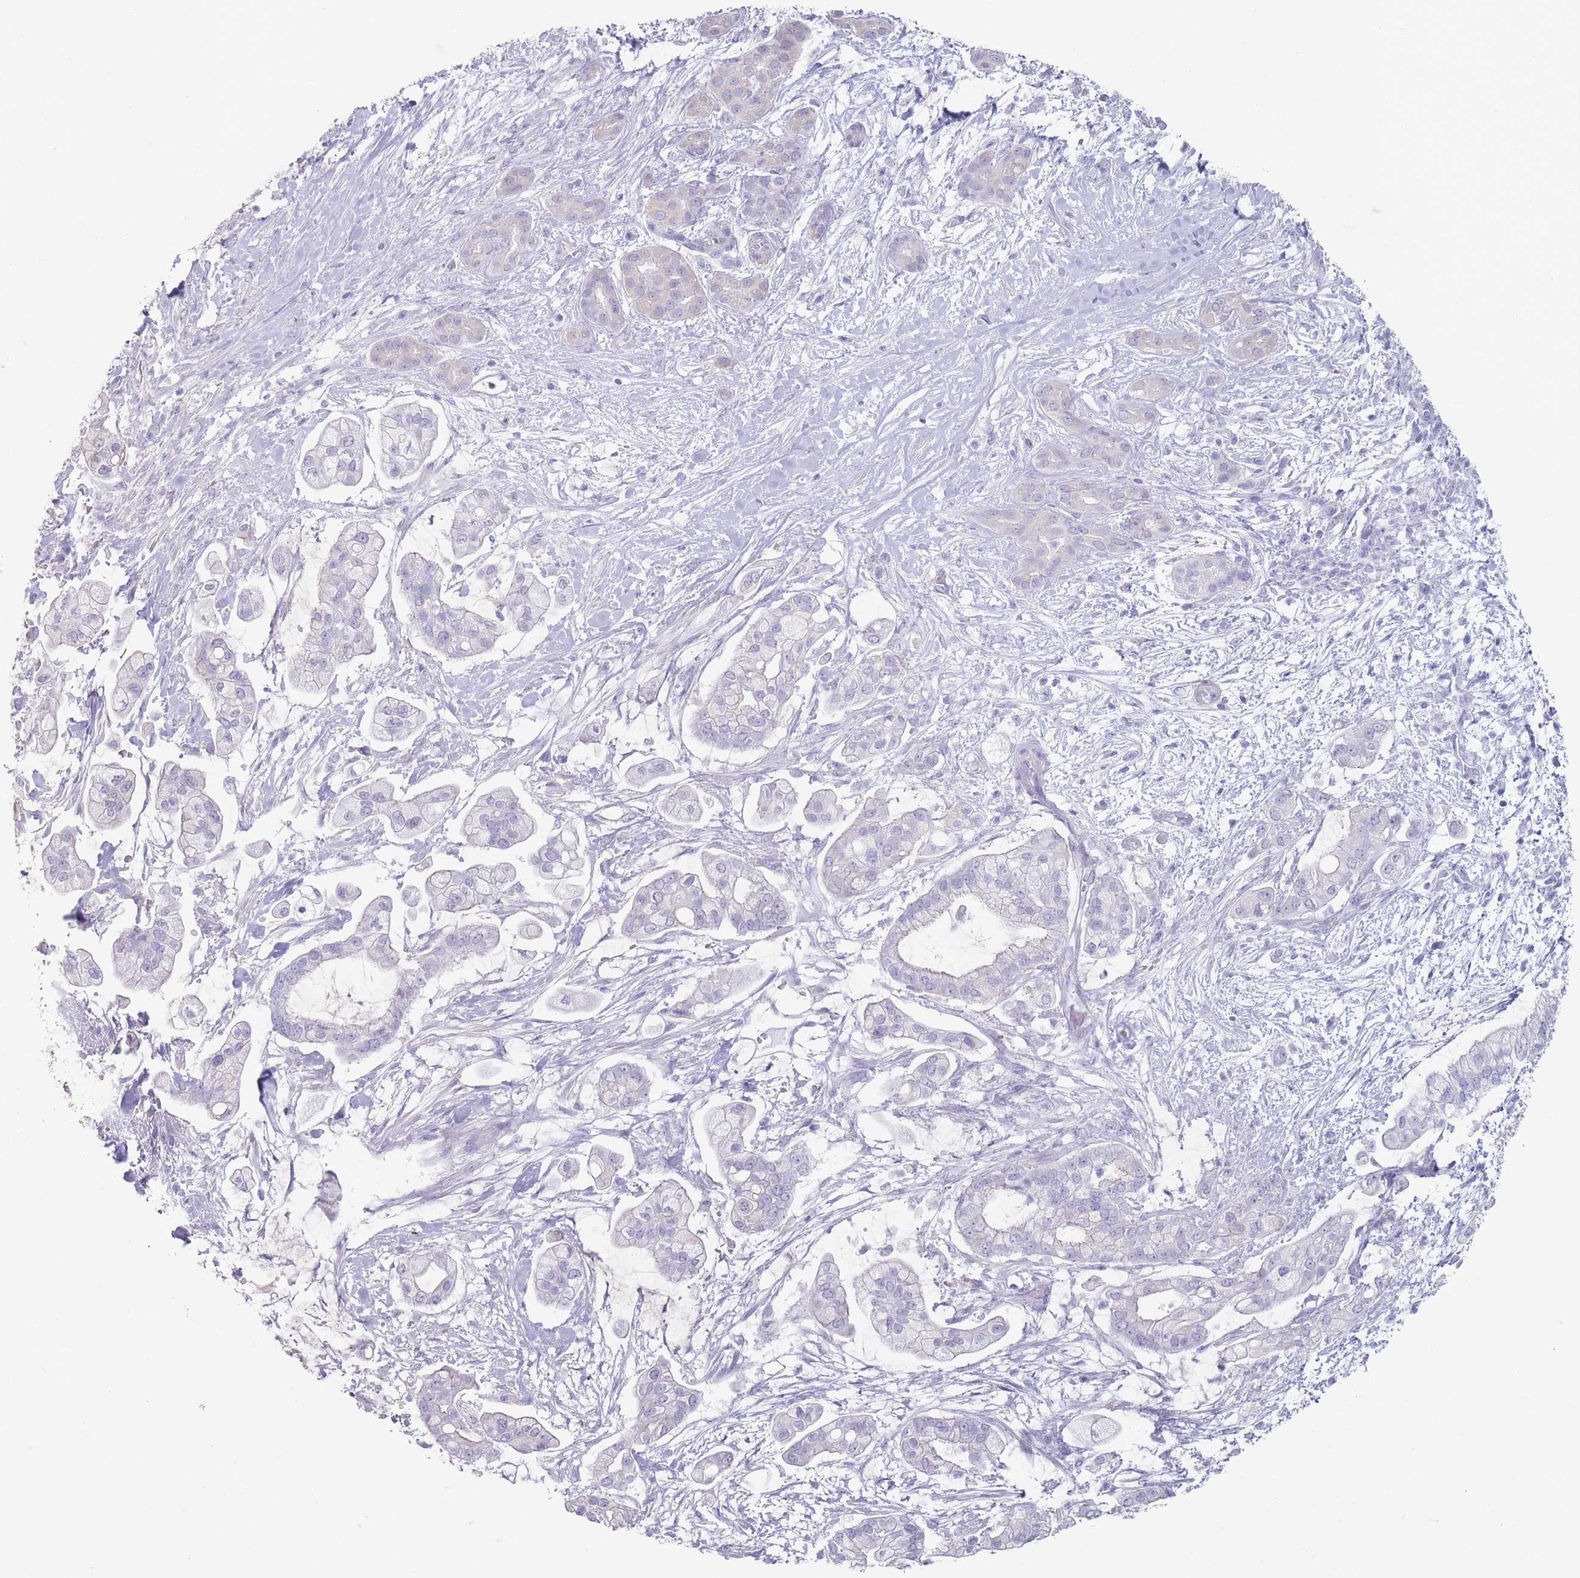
{"staining": {"intensity": "negative", "quantity": "none", "location": "none"}, "tissue": "pancreatic cancer", "cell_type": "Tumor cells", "image_type": "cancer", "snomed": [{"axis": "morphology", "description": "Adenocarcinoma, NOS"}, {"axis": "topography", "description": "Pancreas"}], "caption": "Pancreatic cancer was stained to show a protein in brown. There is no significant staining in tumor cells. Brightfield microscopy of immunohistochemistry (IHC) stained with DAB (brown) and hematoxylin (blue), captured at high magnification.", "gene": "RHBG", "patient": {"sex": "female", "age": 69}}